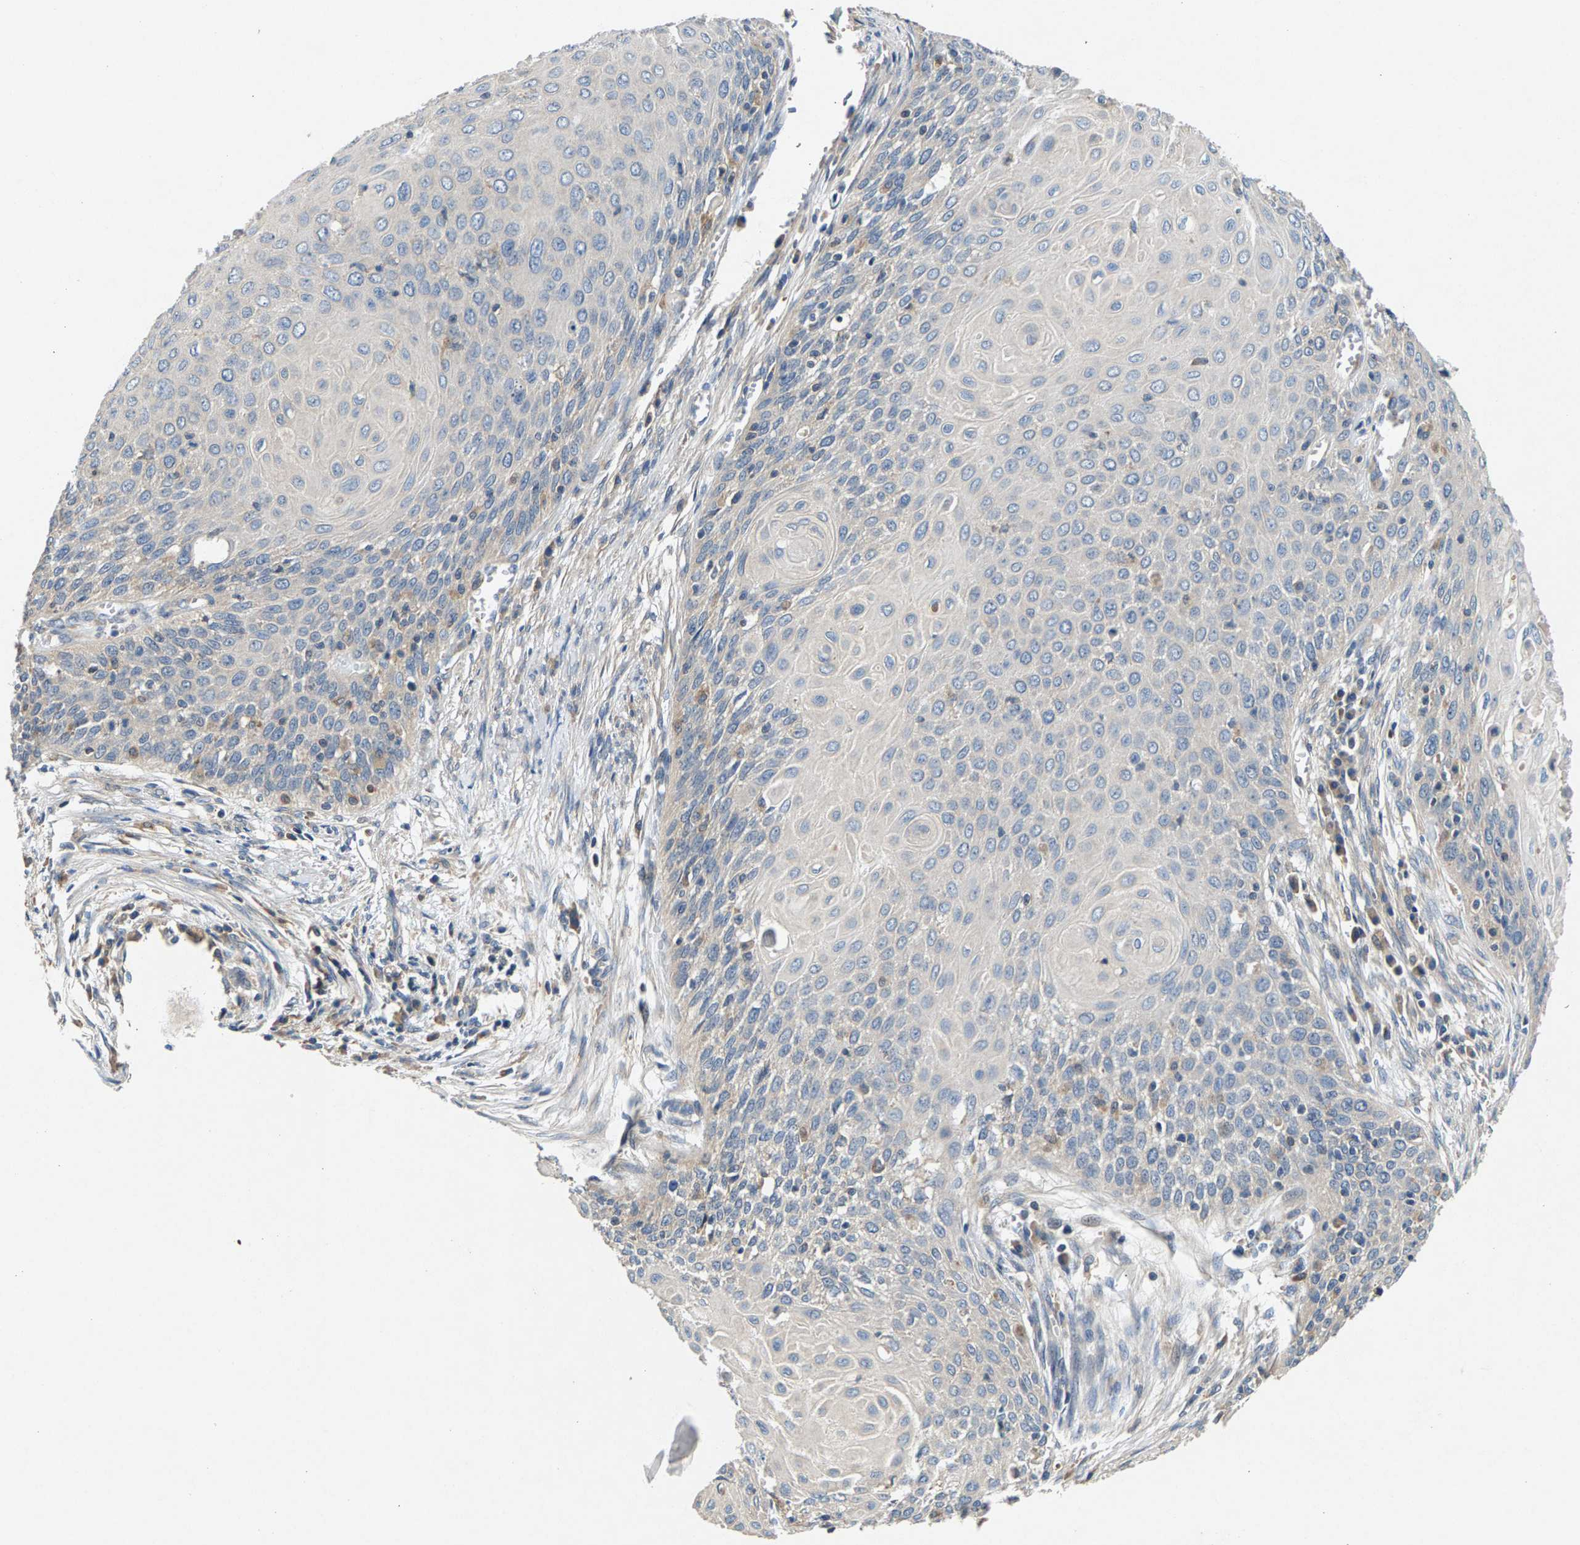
{"staining": {"intensity": "negative", "quantity": "none", "location": "none"}, "tissue": "cervical cancer", "cell_type": "Tumor cells", "image_type": "cancer", "snomed": [{"axis": "morphology", "description": "Squamous cell carcinoma, NOS"}, {"axis": "topography", "description": "Cervix"}], "caption": "The image displays no significant positivity in tumor cells of cervical squamous cell carcinoma.", "gene": "NT5C", "patient": {"sex": "female", "age": 39}}